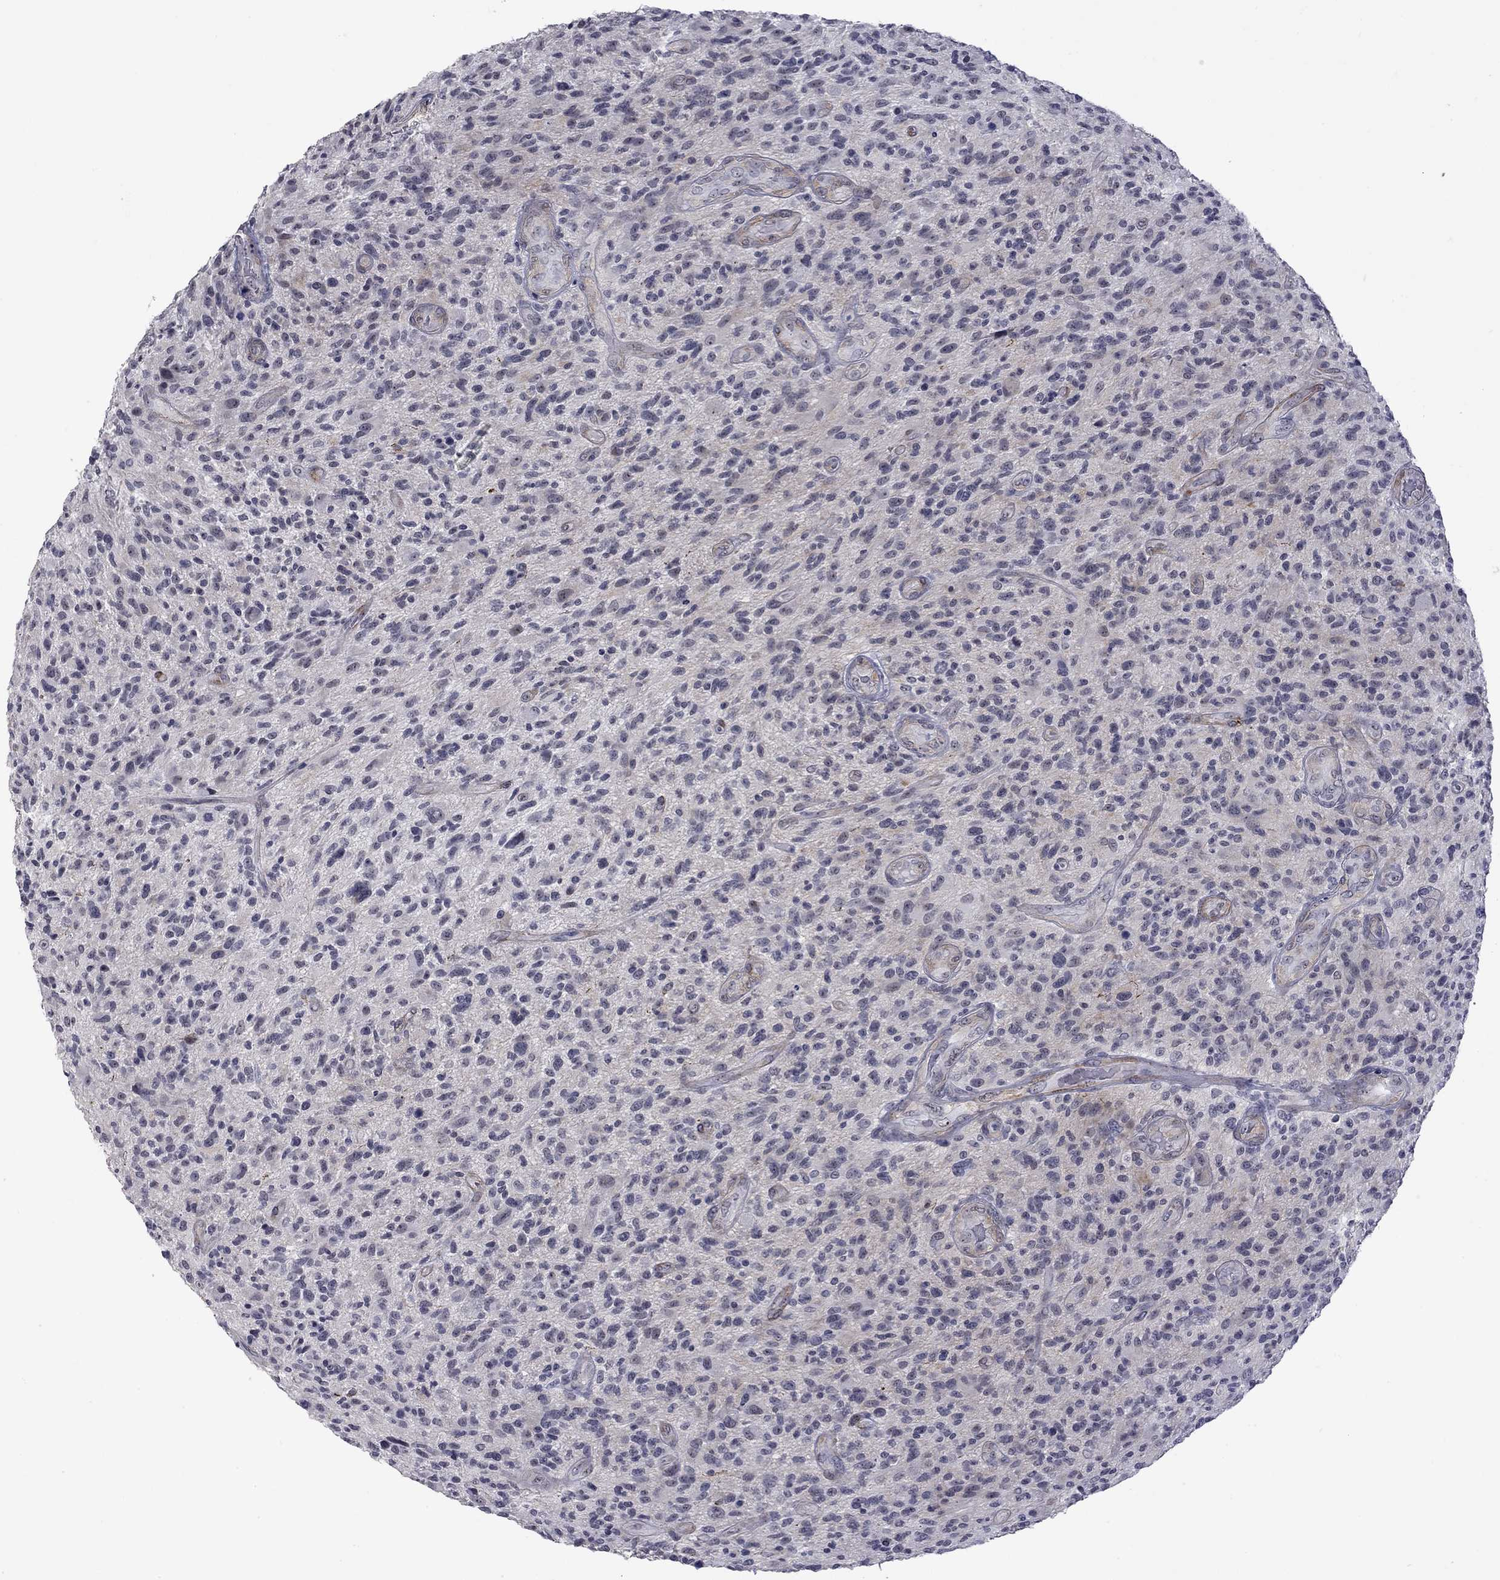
{"staining": {"intensity": "negative", "quantity": "none", "location": "none"}, "tissue": "glioma", "cell_type": "Tumor cells", "image_type": "cancer", "snomed": [{"axis": "morphology", "description": "Glioma, malignant, High grade"}, {"axis": "topography", "description": "Brain"}], "caption": "This is a micrograph of IHC staining of glioma, which shows no positivity in tumor cells. (DAB immunohistochemistry (IHC) with hematoxylin counter stain).", "gene": "GSG1L", "patient": {"sex": "male", "age": 47}}